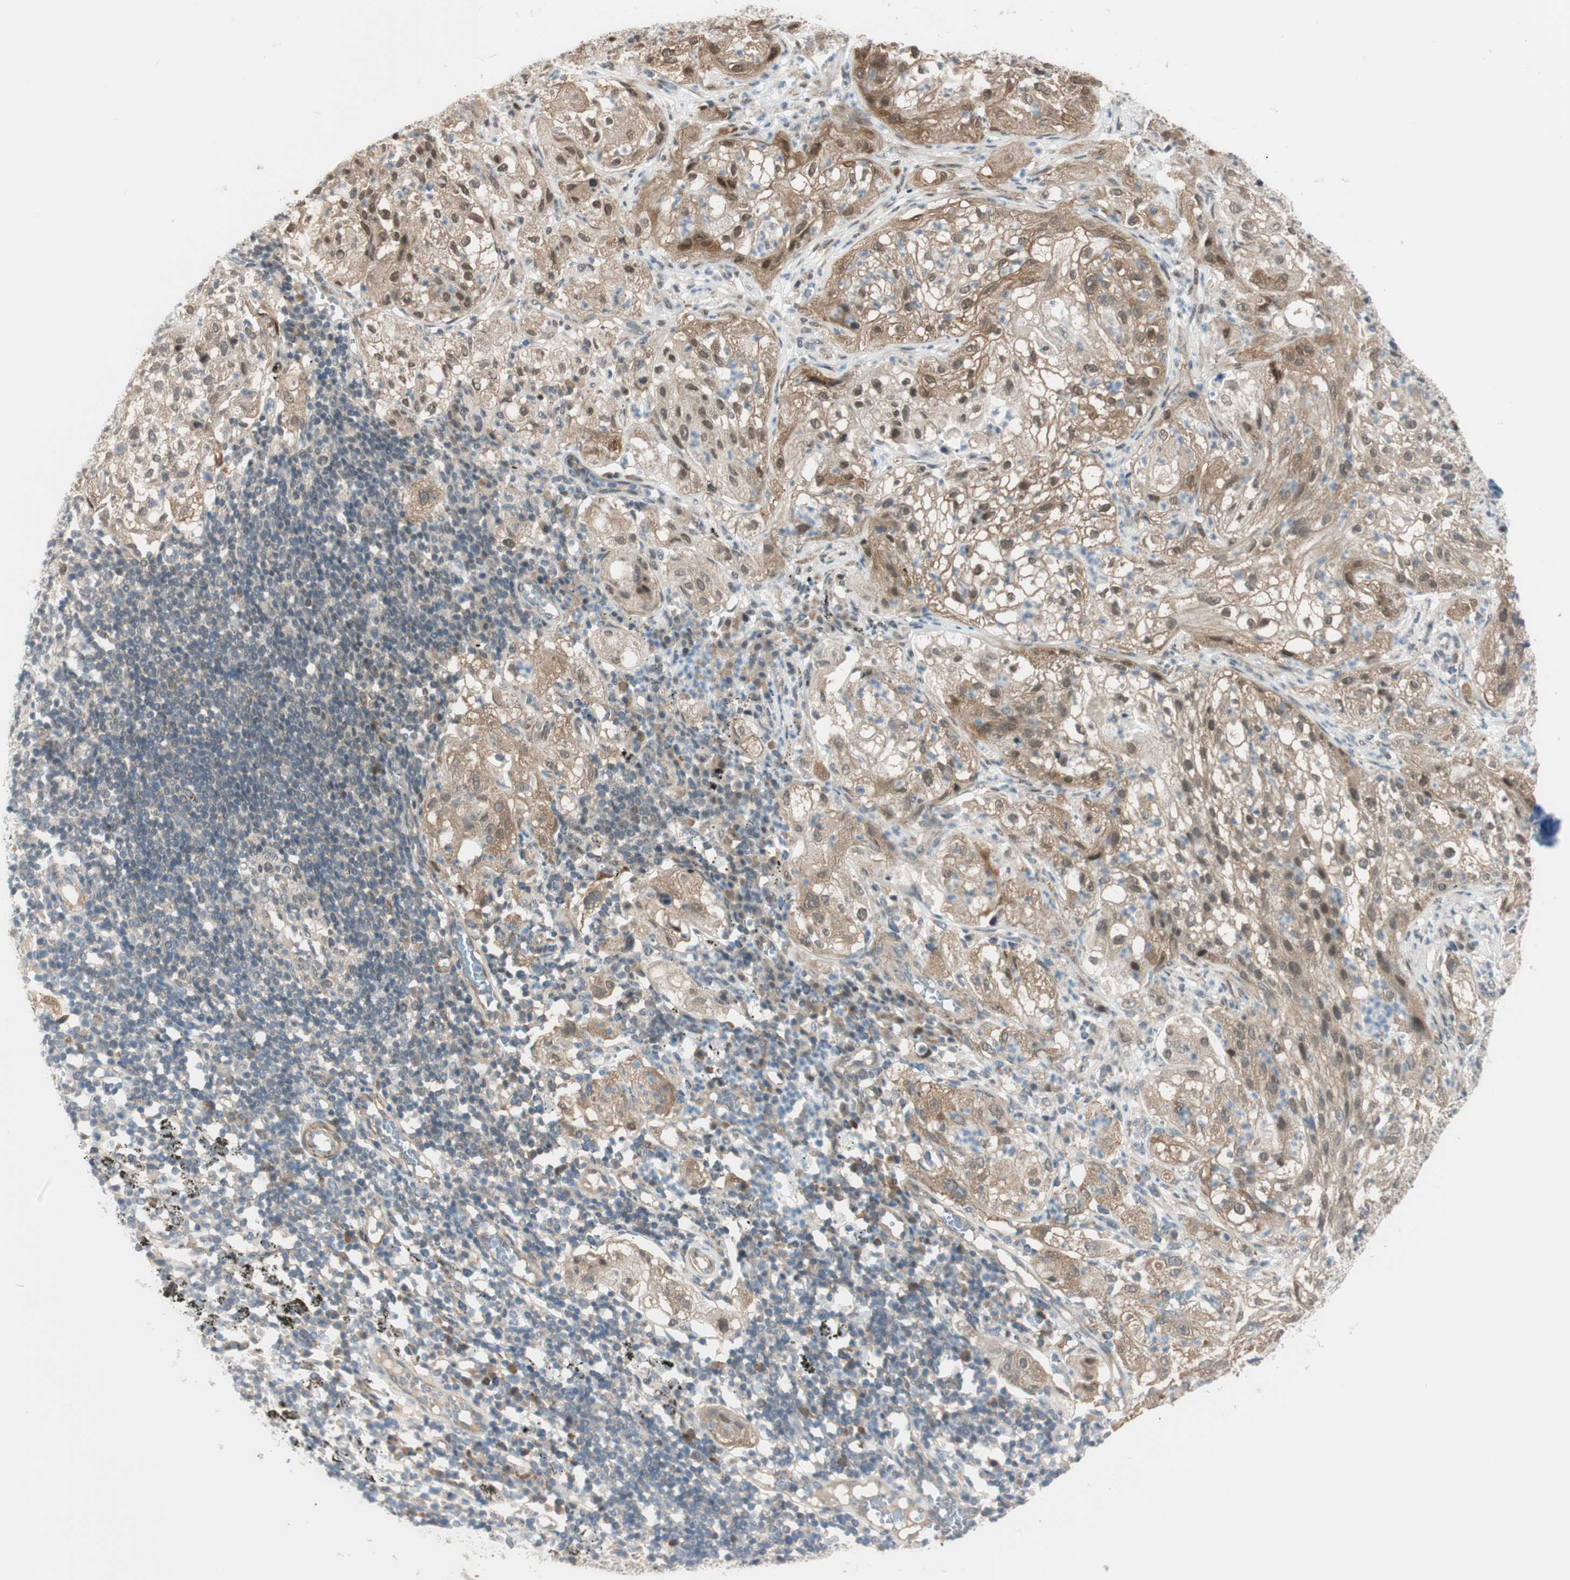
{"staining": {"intensity": "weak", "quantity": ">75%", "location": "cytoplasmic/membranous,nuclear"}, "tissue": "lung cancer", "cell_type": "Tumor cells", "image_type": "cancer", "snomed": [{"axis": "morphology", "description": "Inflammation, NOS"}, {"axis": "morphology", "description": "Squamous cell carcinoma, NOS"}, {"axis": "topography", "description": "Lymph node"}, {"axis": "topography", "description": "Soft tissue"}, {"axis": "topography", "description": "Lung"}], "caption": "This micrograph demonstrates immunohistochemistry (IHC) staining of lung cancer (squamous cell carcinoma), with low weak cytoplasmic/membranous and nuclear staining in approximately >75% of tumor cells.", "gene": "BRMS1", "patient": {"sex": "male", "age": 66}}